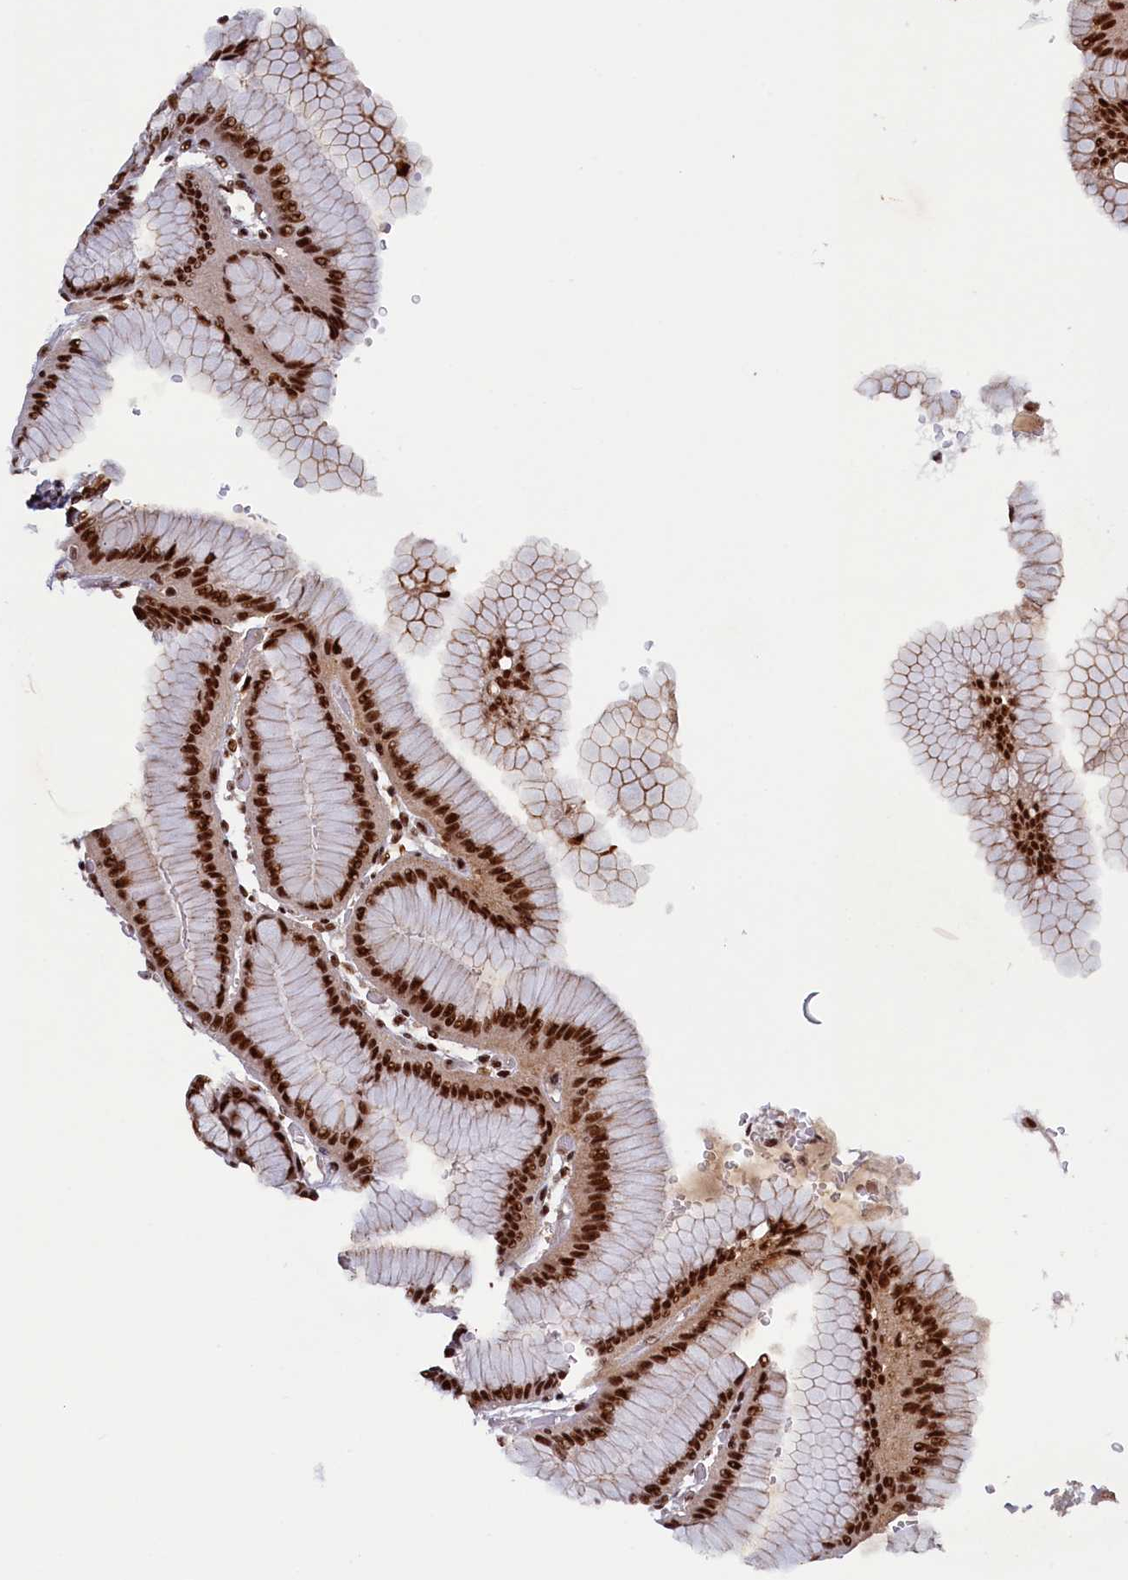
{"staining": {"intensity": "strong", "quantity": ">75%", "location": "nuclear"}, "tissue": "stomach", "cell_type": "Glandular cells", "image_type": "normal", "snomed": [{"axis": "morphology", "description": "Normal tissue, NOS"}, {"axis": "morphology", "description": "Adenocarcinoma, NOS"}, {"axis": "morphology", "description": "Adenocarcinoma, High grade"}, {"axis": "topography", "description": "Stomach, upper"}, {"axis": "topography", "description": "Stomach"}], "caption": "Glandular cells reveal high levels of strong nuclear expression in about >75% of cells in benign stomach. The protein is stained brown, and the nuclei are stained in blue (DAB (3,3'-diaminobenzidine) IHC with brightfield microscopy, high magnification).", "gene": "ZC3H18", "patient": {"sex": "female", "age": 65}}